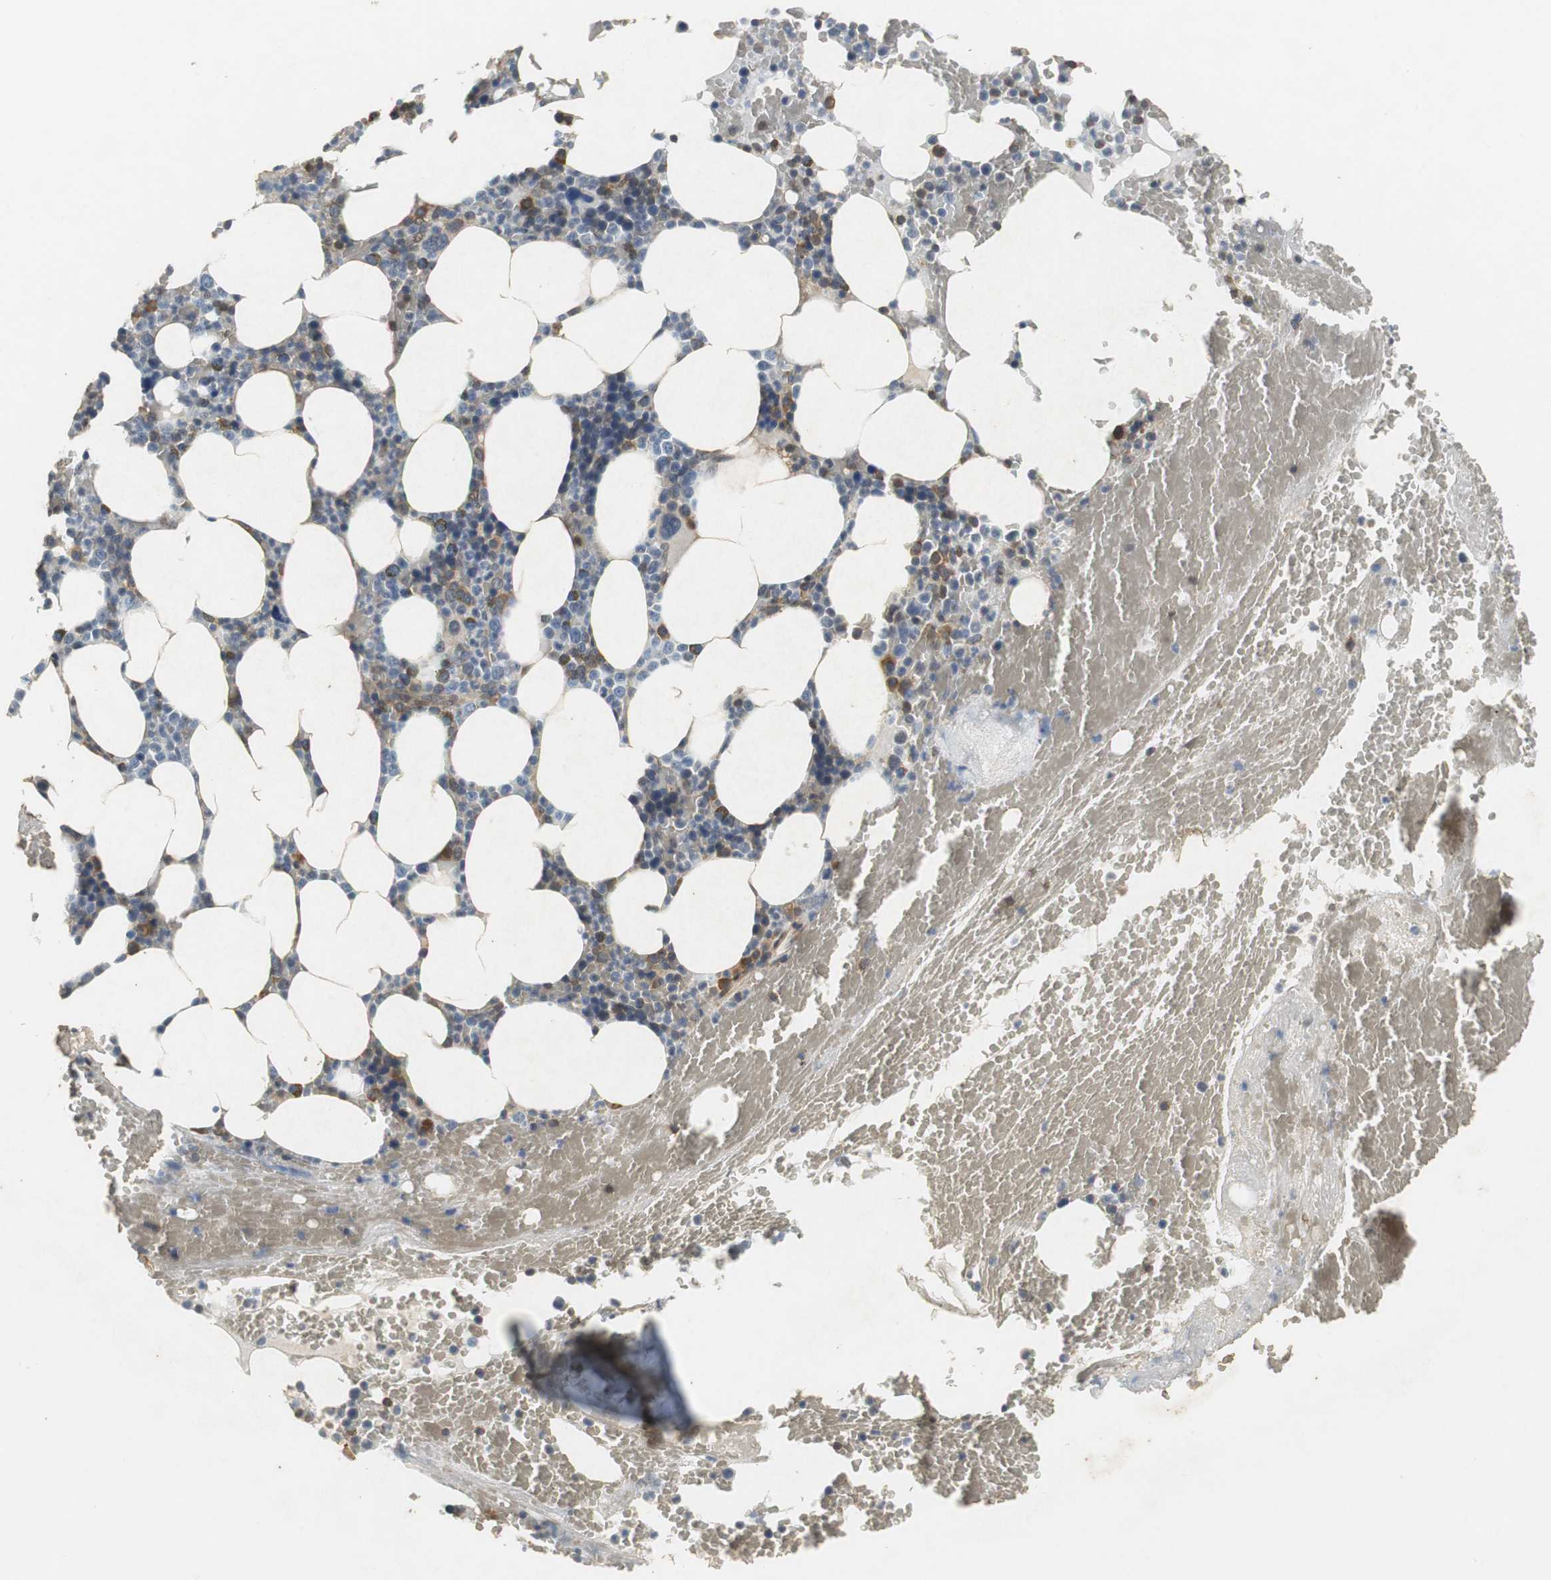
{"staining": {"intensity": "moderate", "quantity": "25%-75%", "location": "cytoplasmic/membranous"}, "tissue": "bone marrow", "cell_type": "Hematopoietic cells", "image_type": "normal", "snomed": [{"axis": "morphology", "description": "Normal tissue, NOS"}, {"axis": "topography", "description": "Bone marrow"}], "caption": "IHC of unremarkable human bone marrow reveals medium levels of moderate cytoplasmic/membranous expression in approximately 25%-75% of hematopoietic cells. The staining was performed using DAB, with brown indicating positive protein expression. Nuclei are stained blue with hematoxylin.", "gene": "UBQLN2", "patient": {"sex": "female", "age": 66}}